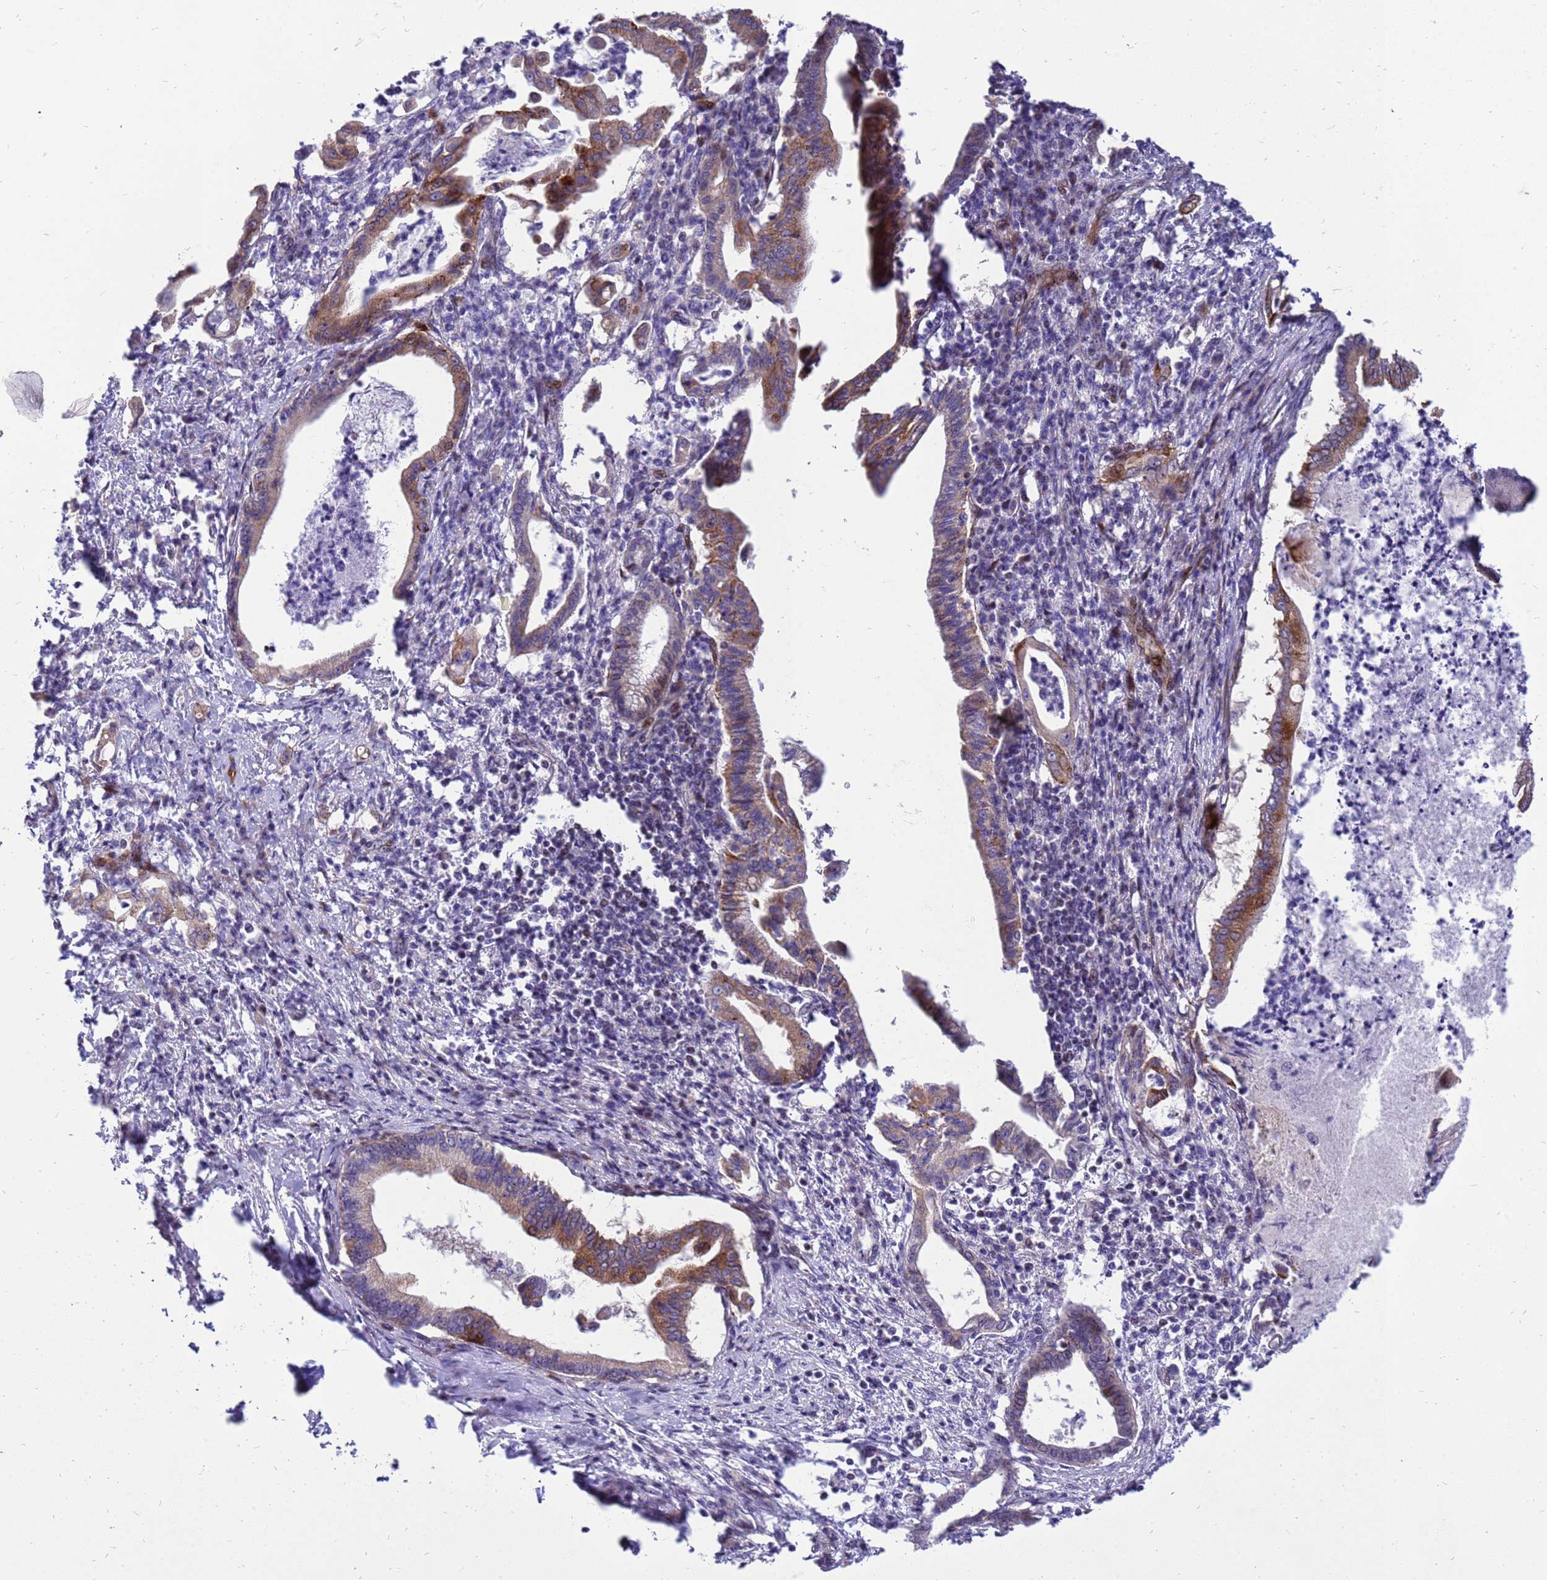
{"staining": {"intensity": "moderate", "quantity": "25%-75%", "location": "cytoplasmic/membranous"}, "tissue": "pancreatic cancer", "cell_type": "Tumor cells", "image_type": "cancer", "snomed": [{"axis": "morphology", "description": "Adenocarcinoma, NOS"}, {"axis": "topography", "description": "Pancreas"}], "caption": "Human pancreatic cancer (adenocarcinoma) stained with a protein marker exhibits moderate staining in tumor cells.", "gene": "RSPO1", "patient": {"sex": "female", "age": 55}}